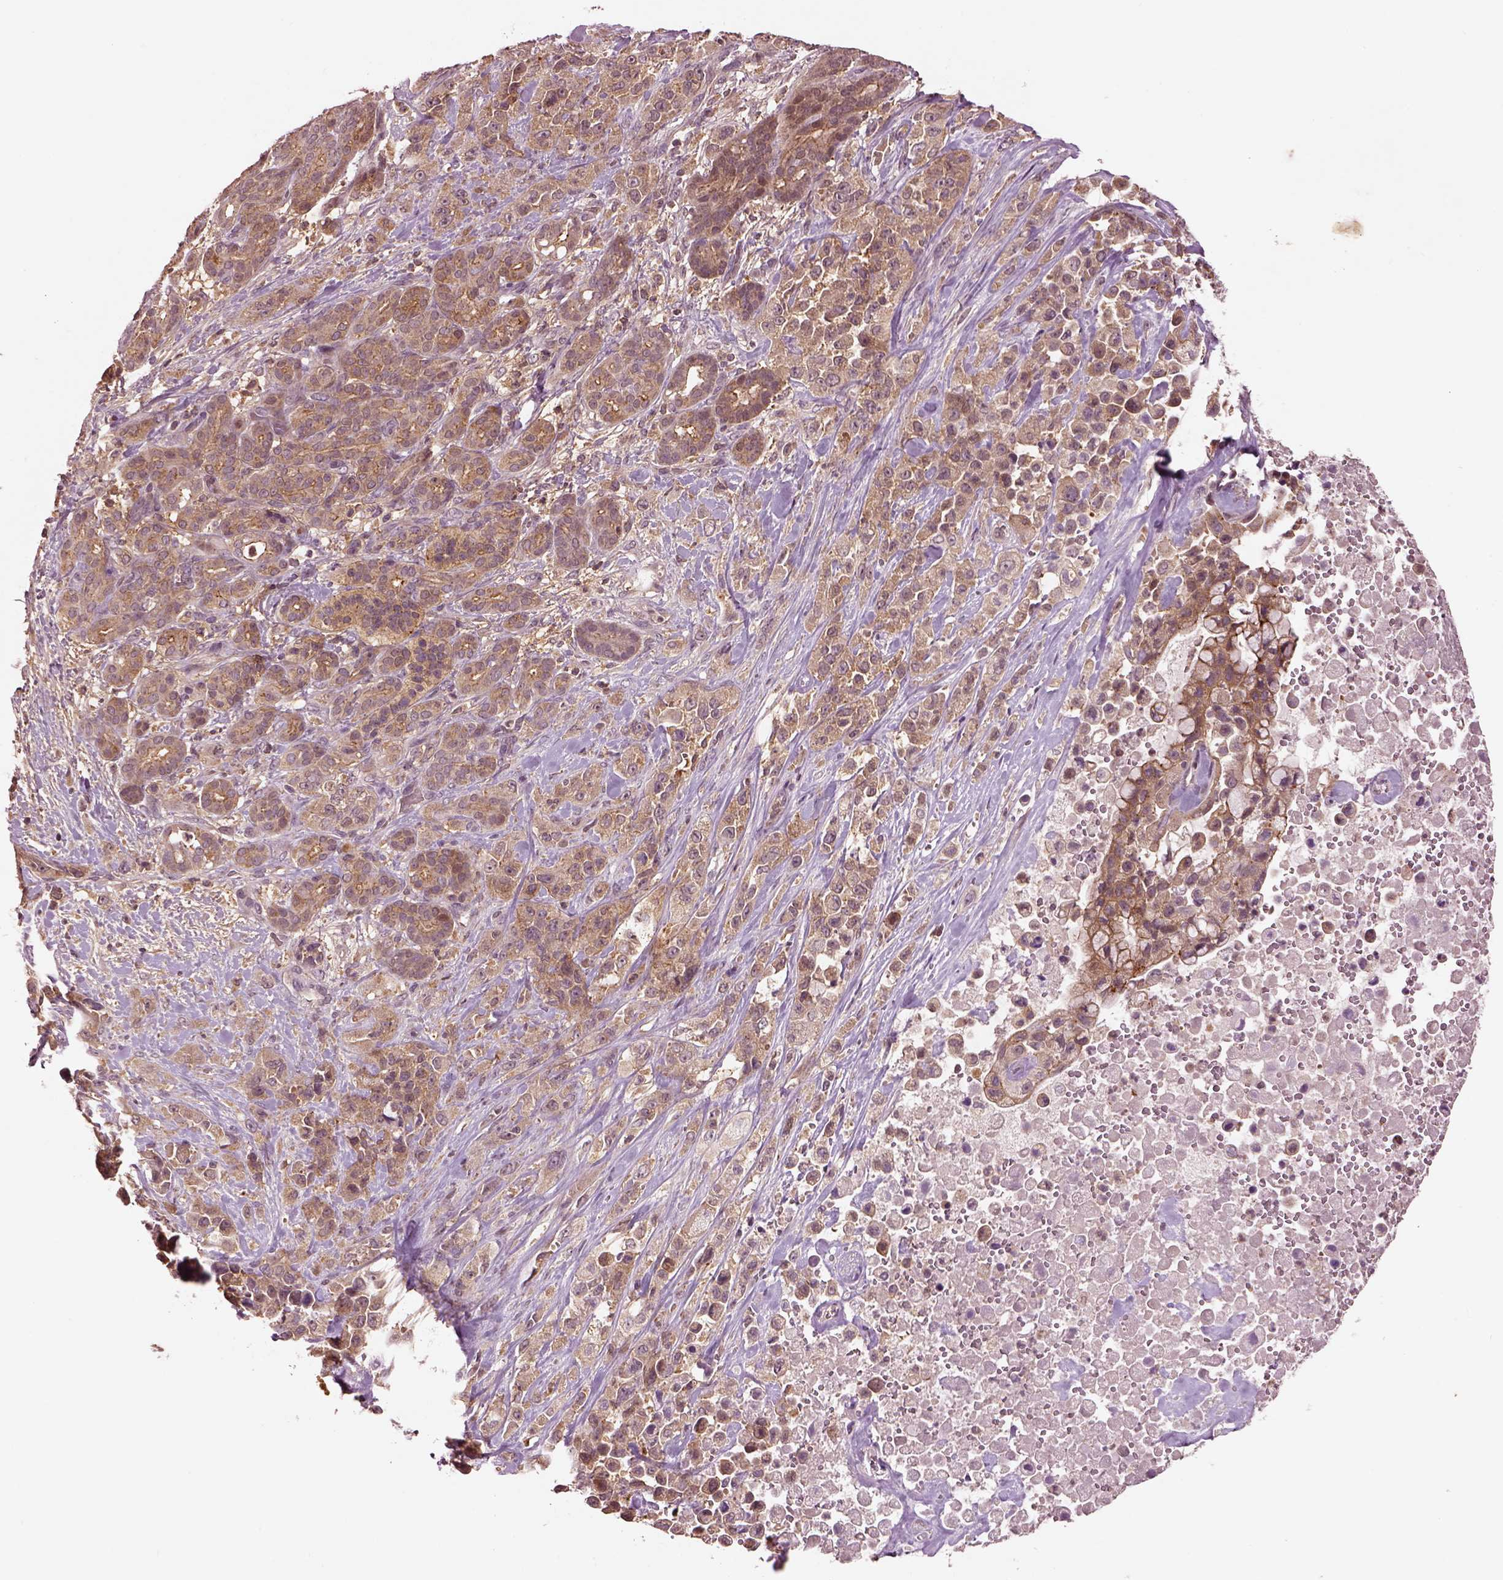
{"staining": {"intensity": "moderate", "quantity": ">75%", "location": "cytoplasmic/membranous"}, "tissue": "pancreatic cancer", "cell_type": "Tumor cells", "image_type": "cancer", "snomed": [{"axis": "morphology", "description": "Adenocarcinoma, NOS"}, {"axis": "topography", "description": "Pancreas"}], "caption": "Immunohistochemistry (IHC) staining of pancreatic adenocarcinoma, which demonstrates medium levels of moderate cytoplasmic/membranous positivity in about >75% of tumor cells indicating moderate cytoplasmic/membranous protein staining. The staining was performed using DAB (brown) for protein detection and nuclei were counterstained in hematoxylin (blue).", "gene": "MTHFS", "patient": {"sex": "male", "age": 44}}